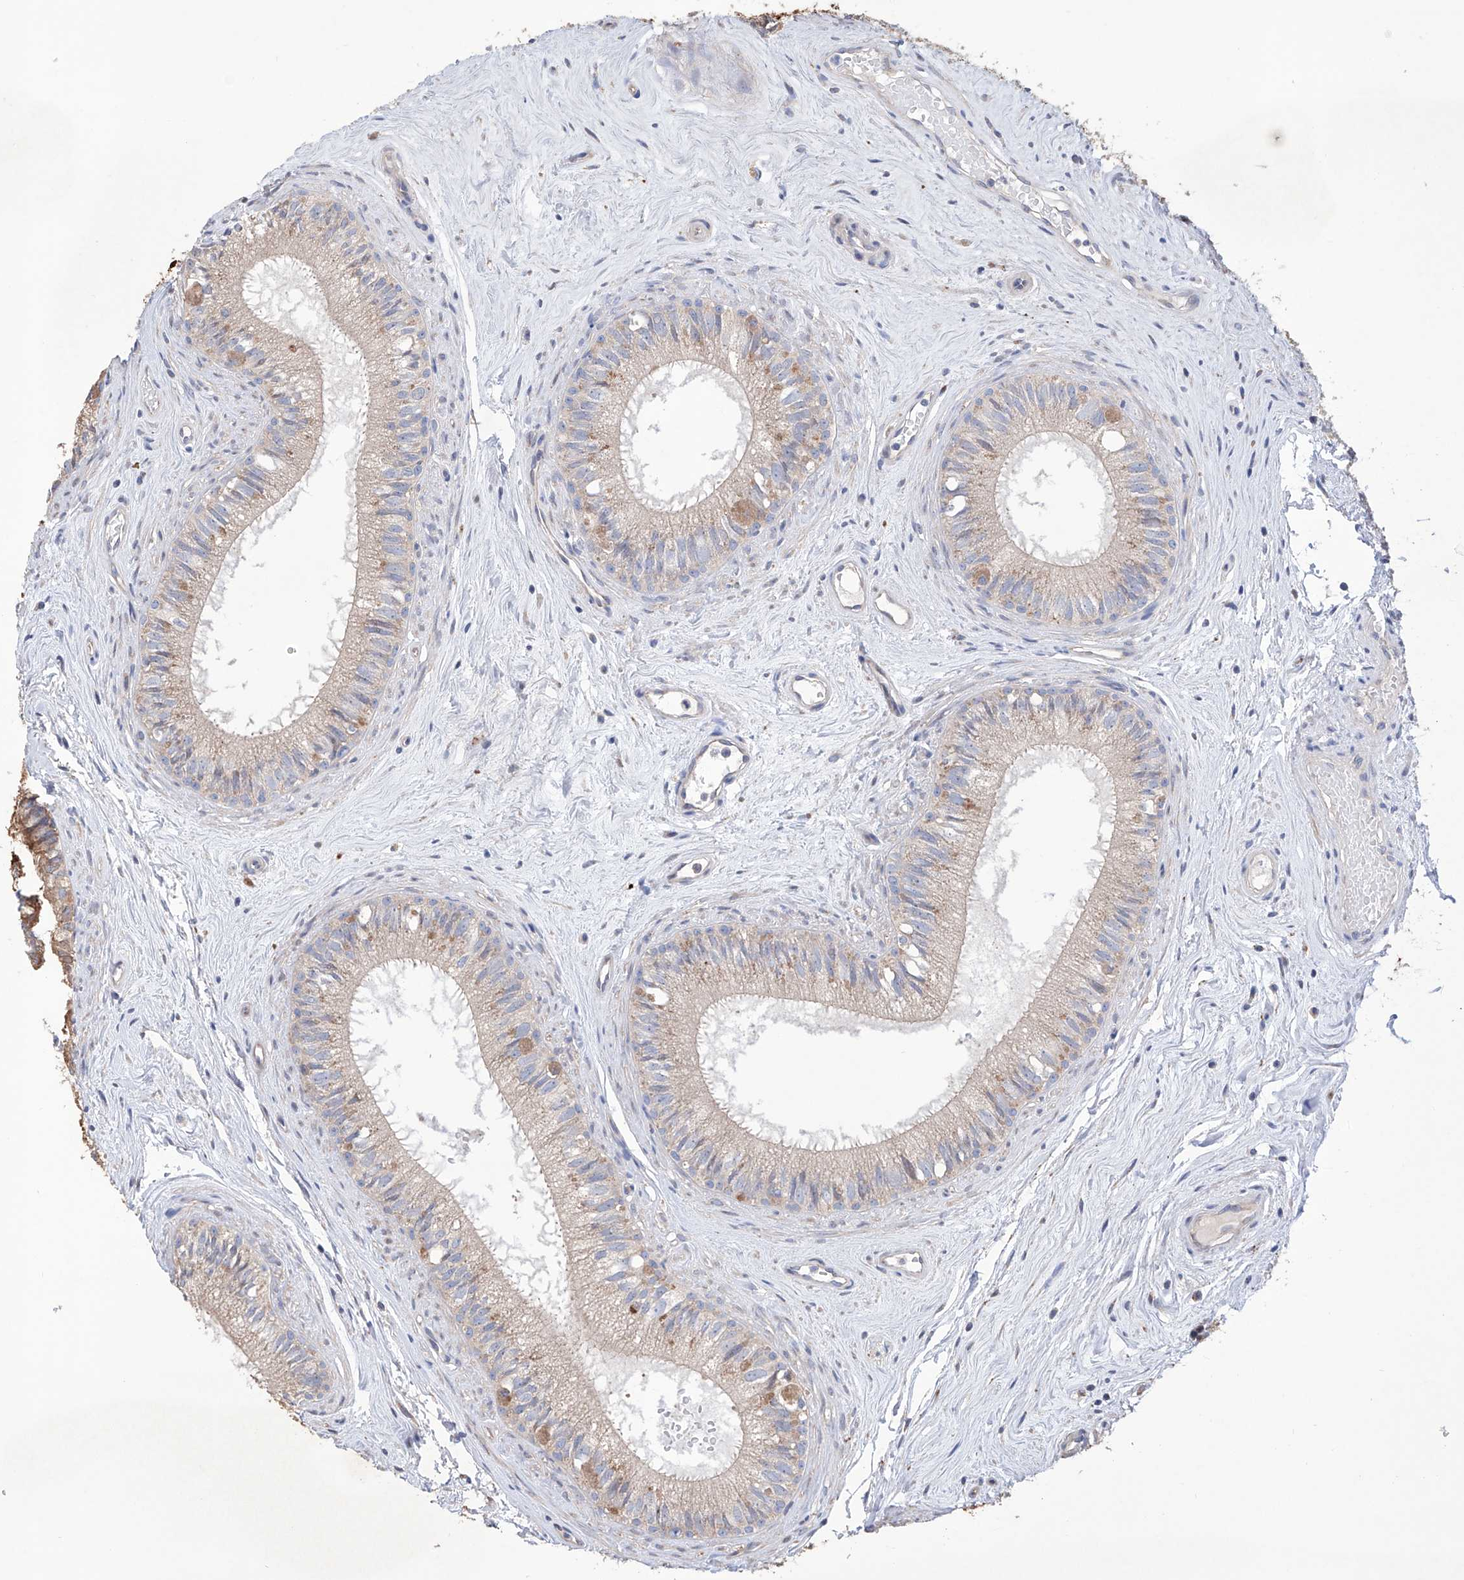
{"staining": {"intensity": "moderate", "quantity": "25%-75%", "location": "cytoplasmic/membranous"}, "tissue": "epididymis", "cell_type": "Glandular cells", "image_type": "normal", "snomed": [{"axis": "morphology", "description": "Normal tissue, NOS"}, {"axis": "topography", "description": "Epididymis"}], "caption": "This photomicrograph exhibits IHC staining of unremarkable human epididymis, with medium moderate cytoplasmic/membranous staining in approximately 25%-75% of glandular cells.", "gene": "AFG1L", "patient": {"sex": "male", "age": 71}}